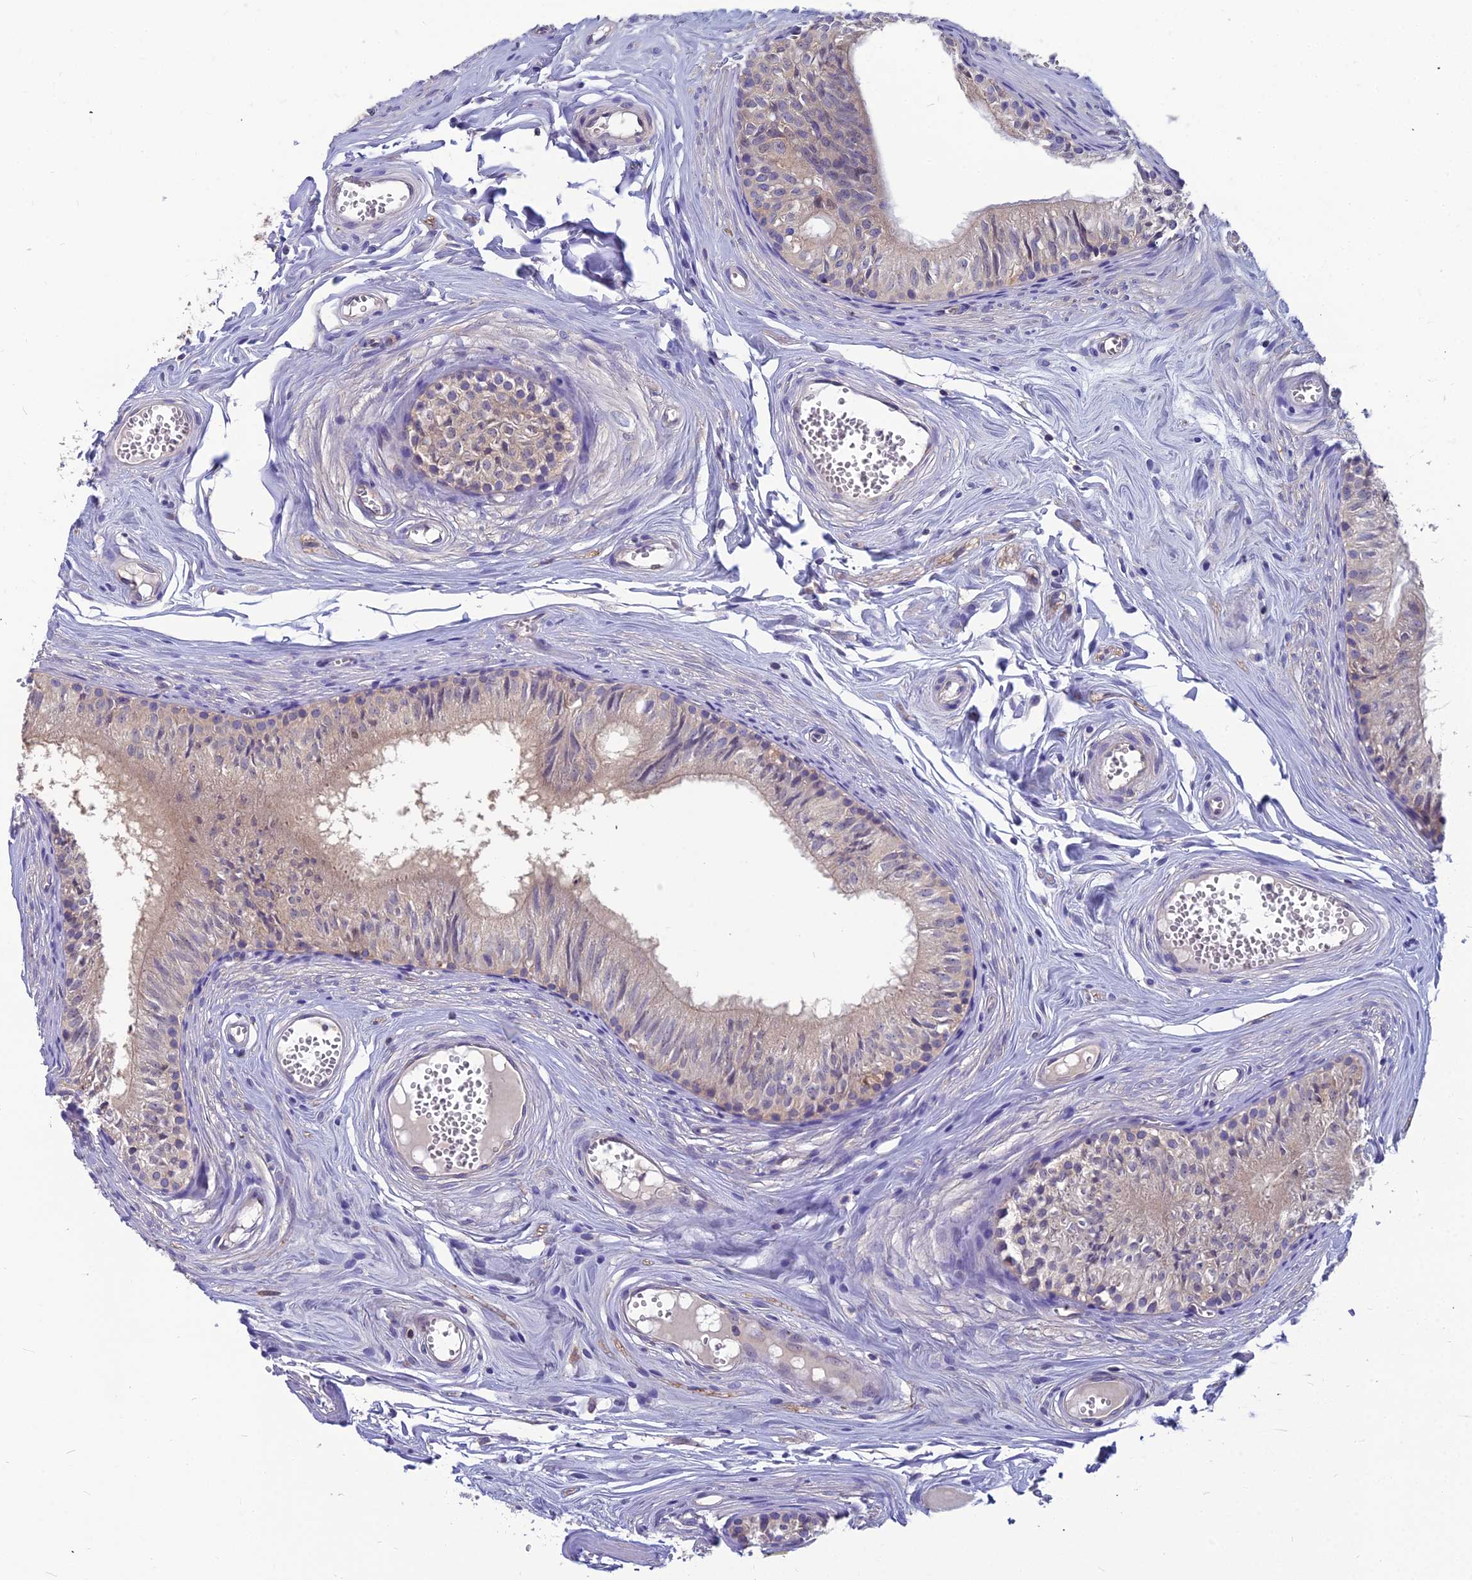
{"staining": {"intensity": "moderate", "quantity": "25%-75%", "location": "cytoplasmic/membranous"}, "tissue": "epididymis", "cell_type": "Glandular cells", "image_type": "normal", "snomed": [{"axis": "morphology", "description": "Normal tissue, NOS"}, {"axis": "topography", "description": "Epididymis"}], "caption": "Moderate cytoplasmic/membranous protein positivity is present in about 25%-75% of glandular cells in epididymis. Immunohistochemistry (ihc) stains the protein of interest in brown and the nuclei are stained blue.", "gene": "MVD", "patient": {"sex": "male", "age": 36}}